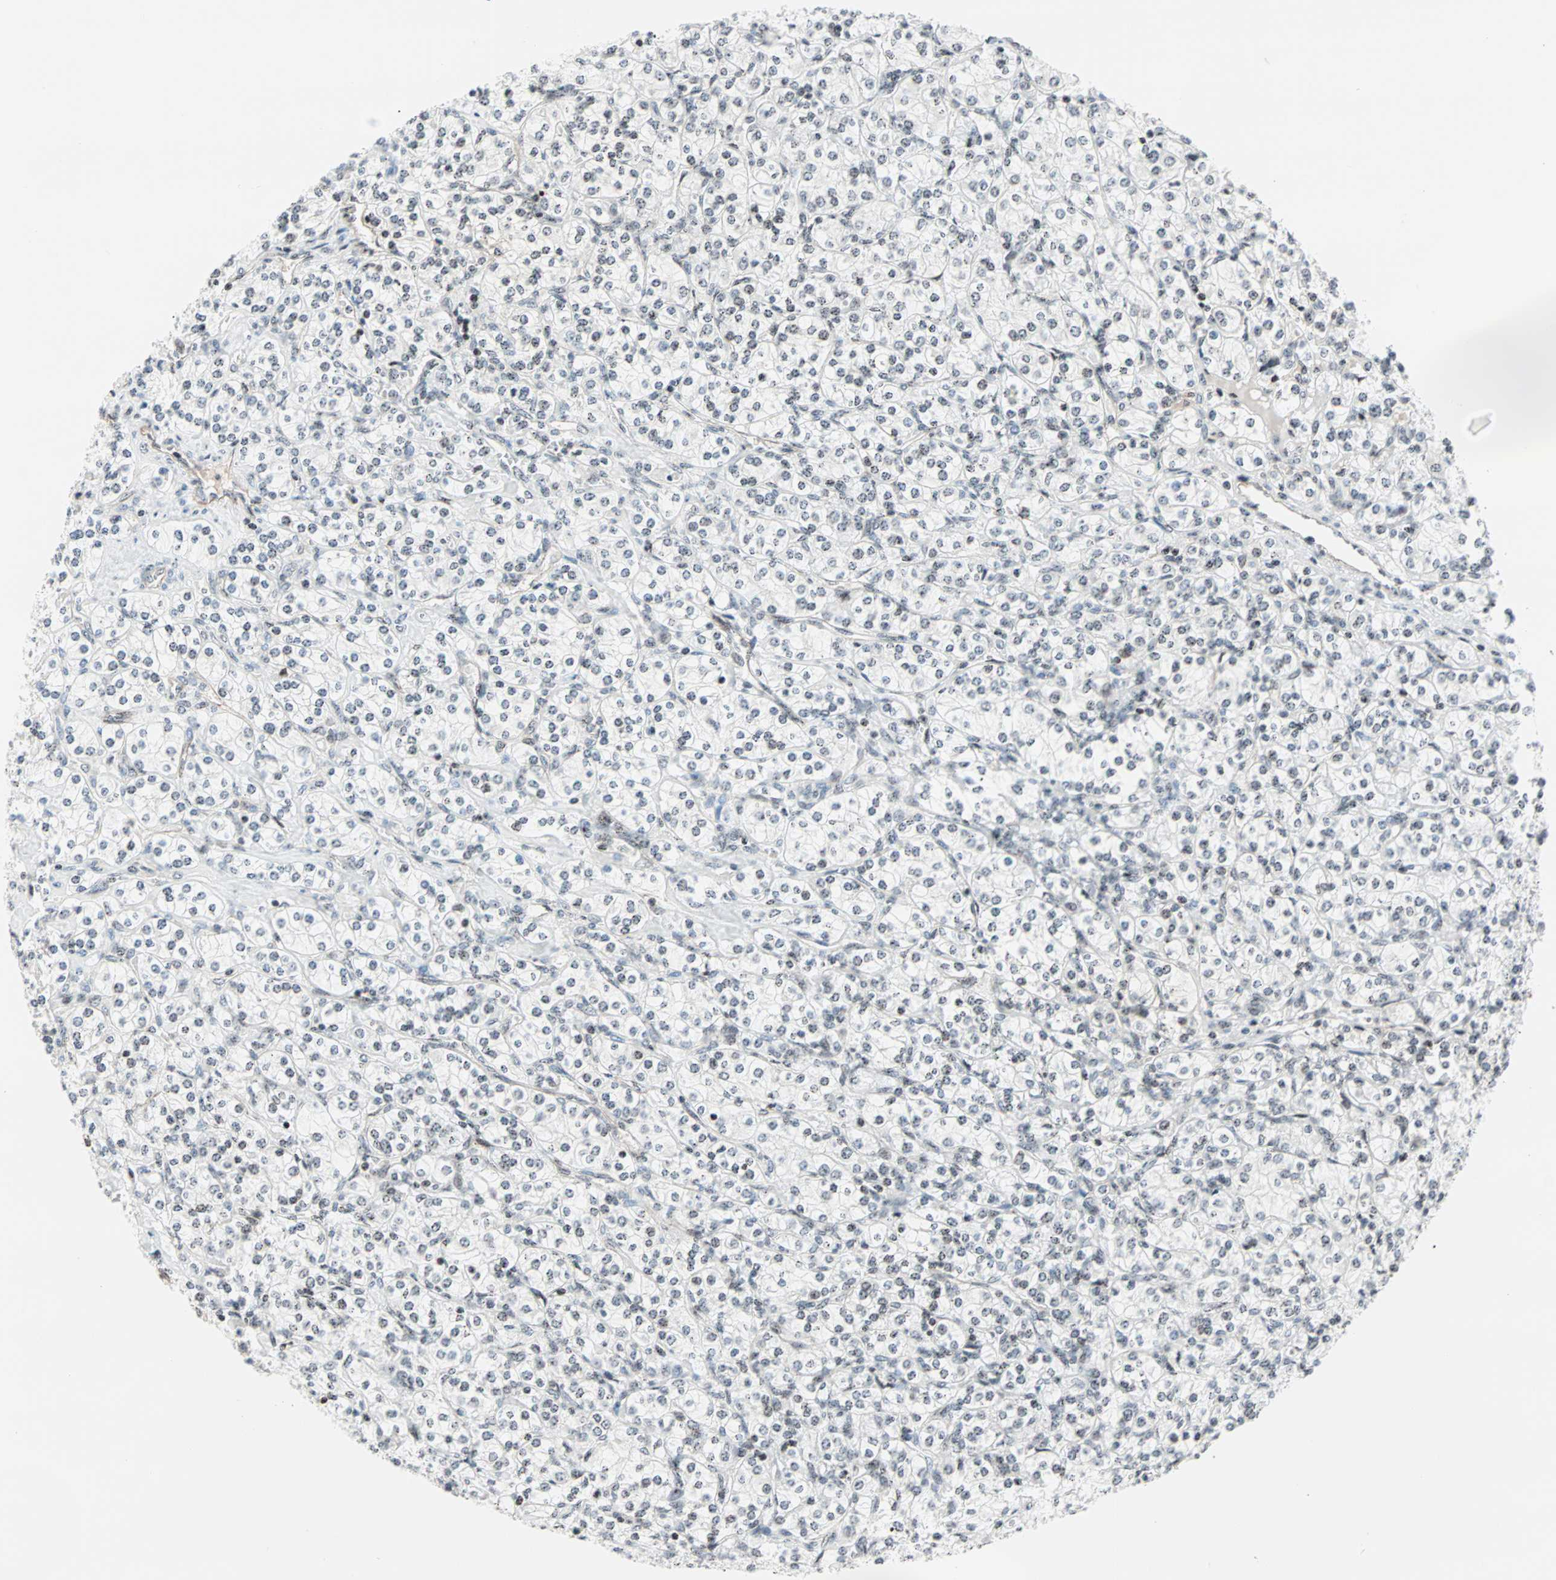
{"staining": {"intensity": "weak", "quantity": "25%-75%", "location": "nuclear"}, "tissue": "renal cancer", "cell_type": "Tumor cells", "image_type": "cancer", "snomed": [{"axis": "morphology", "description": "Adenocarcinoma, NOS"}, {"axis": "topography", "description": "Kidney"}], "caption": "Tumor cells reveal weak nuclear expression in about 25%-75% of cells in renal adenocarcinoma. The staining is performed using DAB (3,3'-diaminobenzidine) brown chromogen to label protein expression. The nuclei are counter-stained blue using hematoxylin.", "gene": "CENPA", "patient": {"sex": "male", "age": 77}}